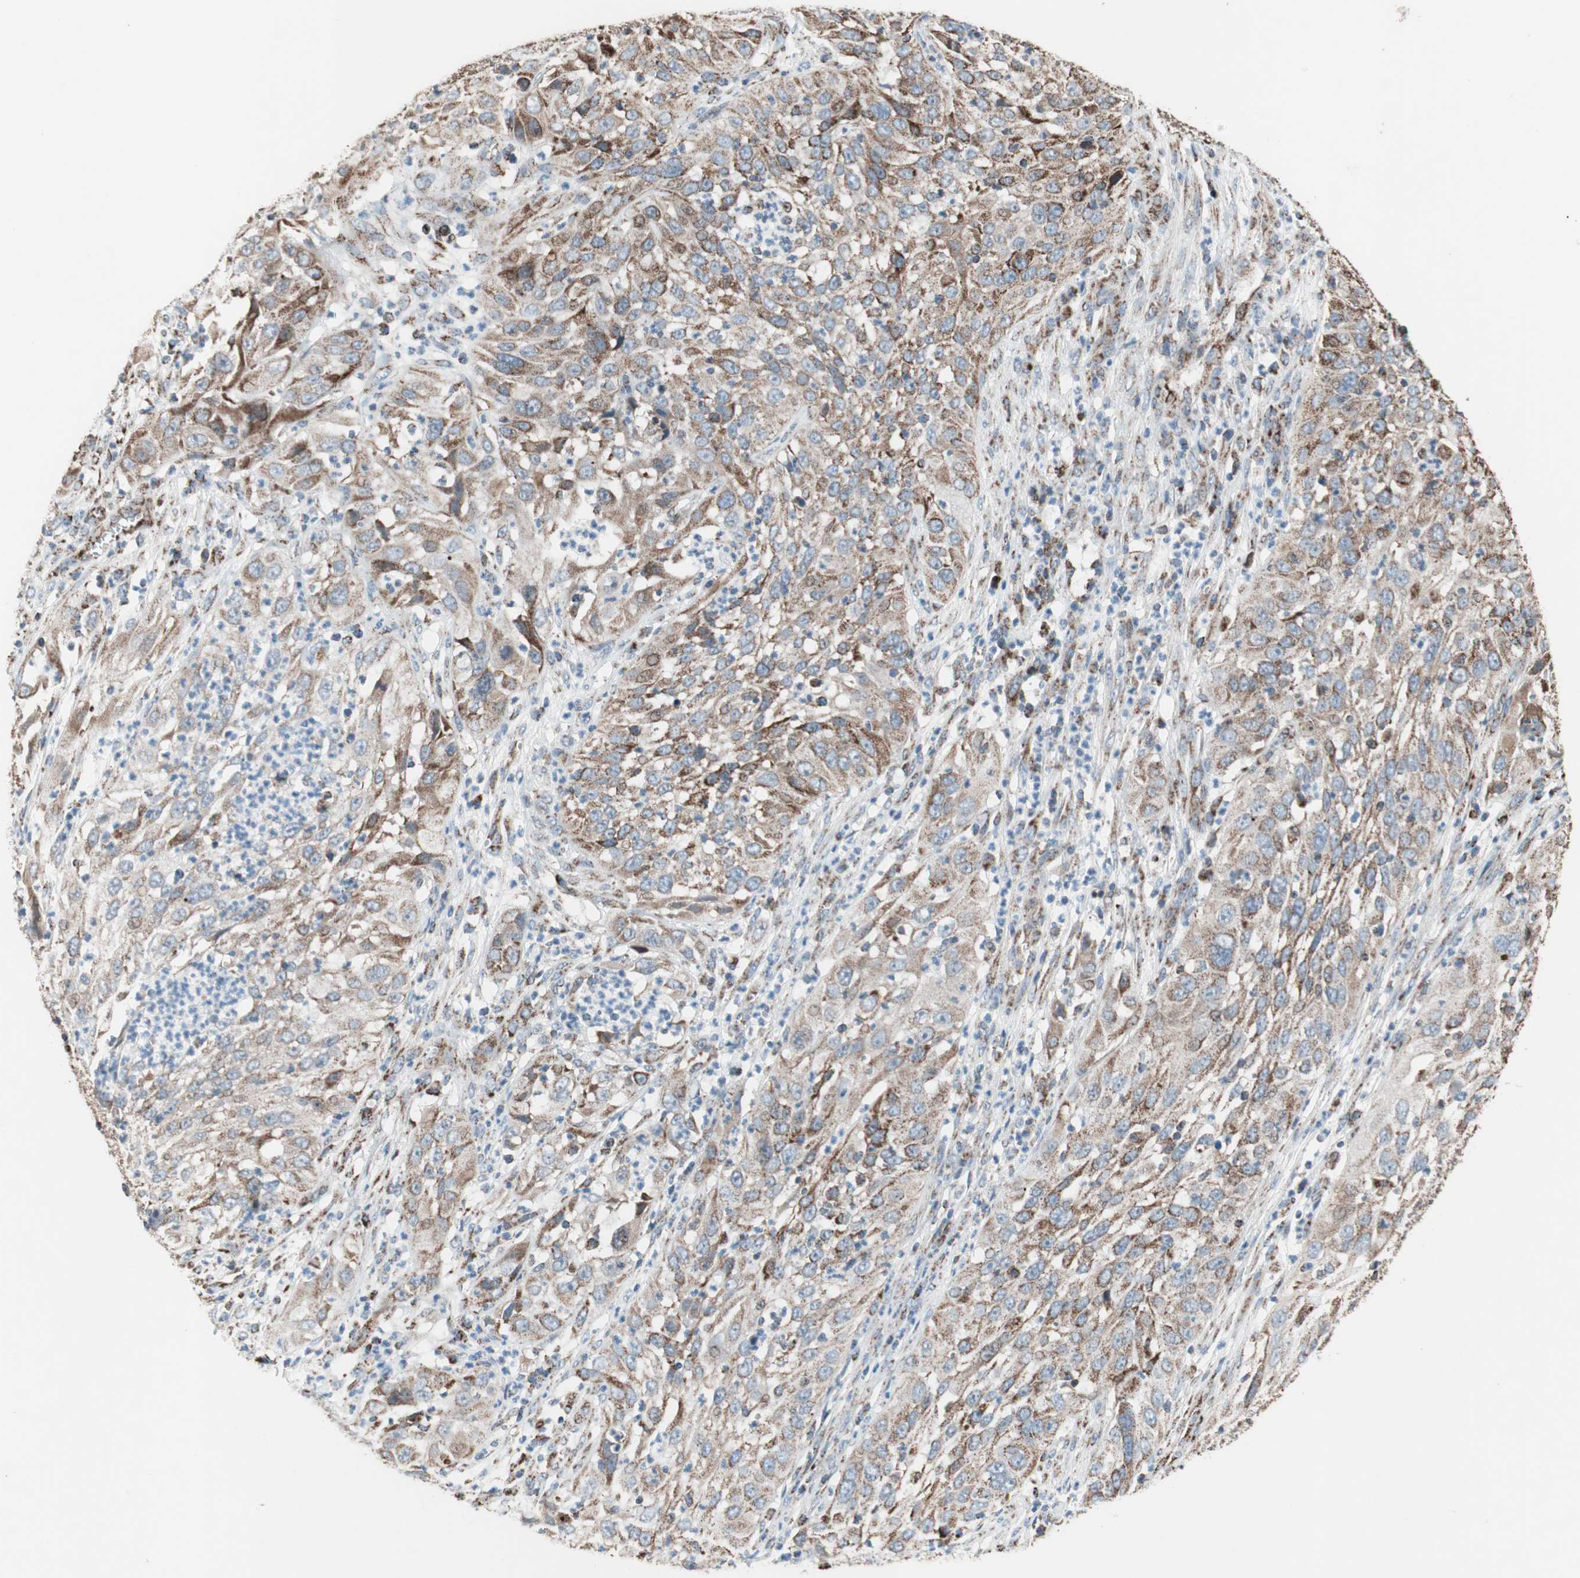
{"staining": {"intensity": "moderate", "quantity": ">75%", "location": "cytoplasmic/membranous"}, "tissue": "cervical cancer", "cell_type": "Tumor cells", "image_type": "cancer", "snomed": [{"axis": "morphology", "description": "Squamous cell carcinoma, NOS"}, {"axis": "topography", "description": "Cervix"}], "caption": "Cervical cancer stained with DAB immunohistochemistry displays medium levels of moderate cytoplasmic/membranous expression in approximately >75% of tumor cells.", "gene": "PCSK4", "patient": {"sex": "female", "age": 32}}